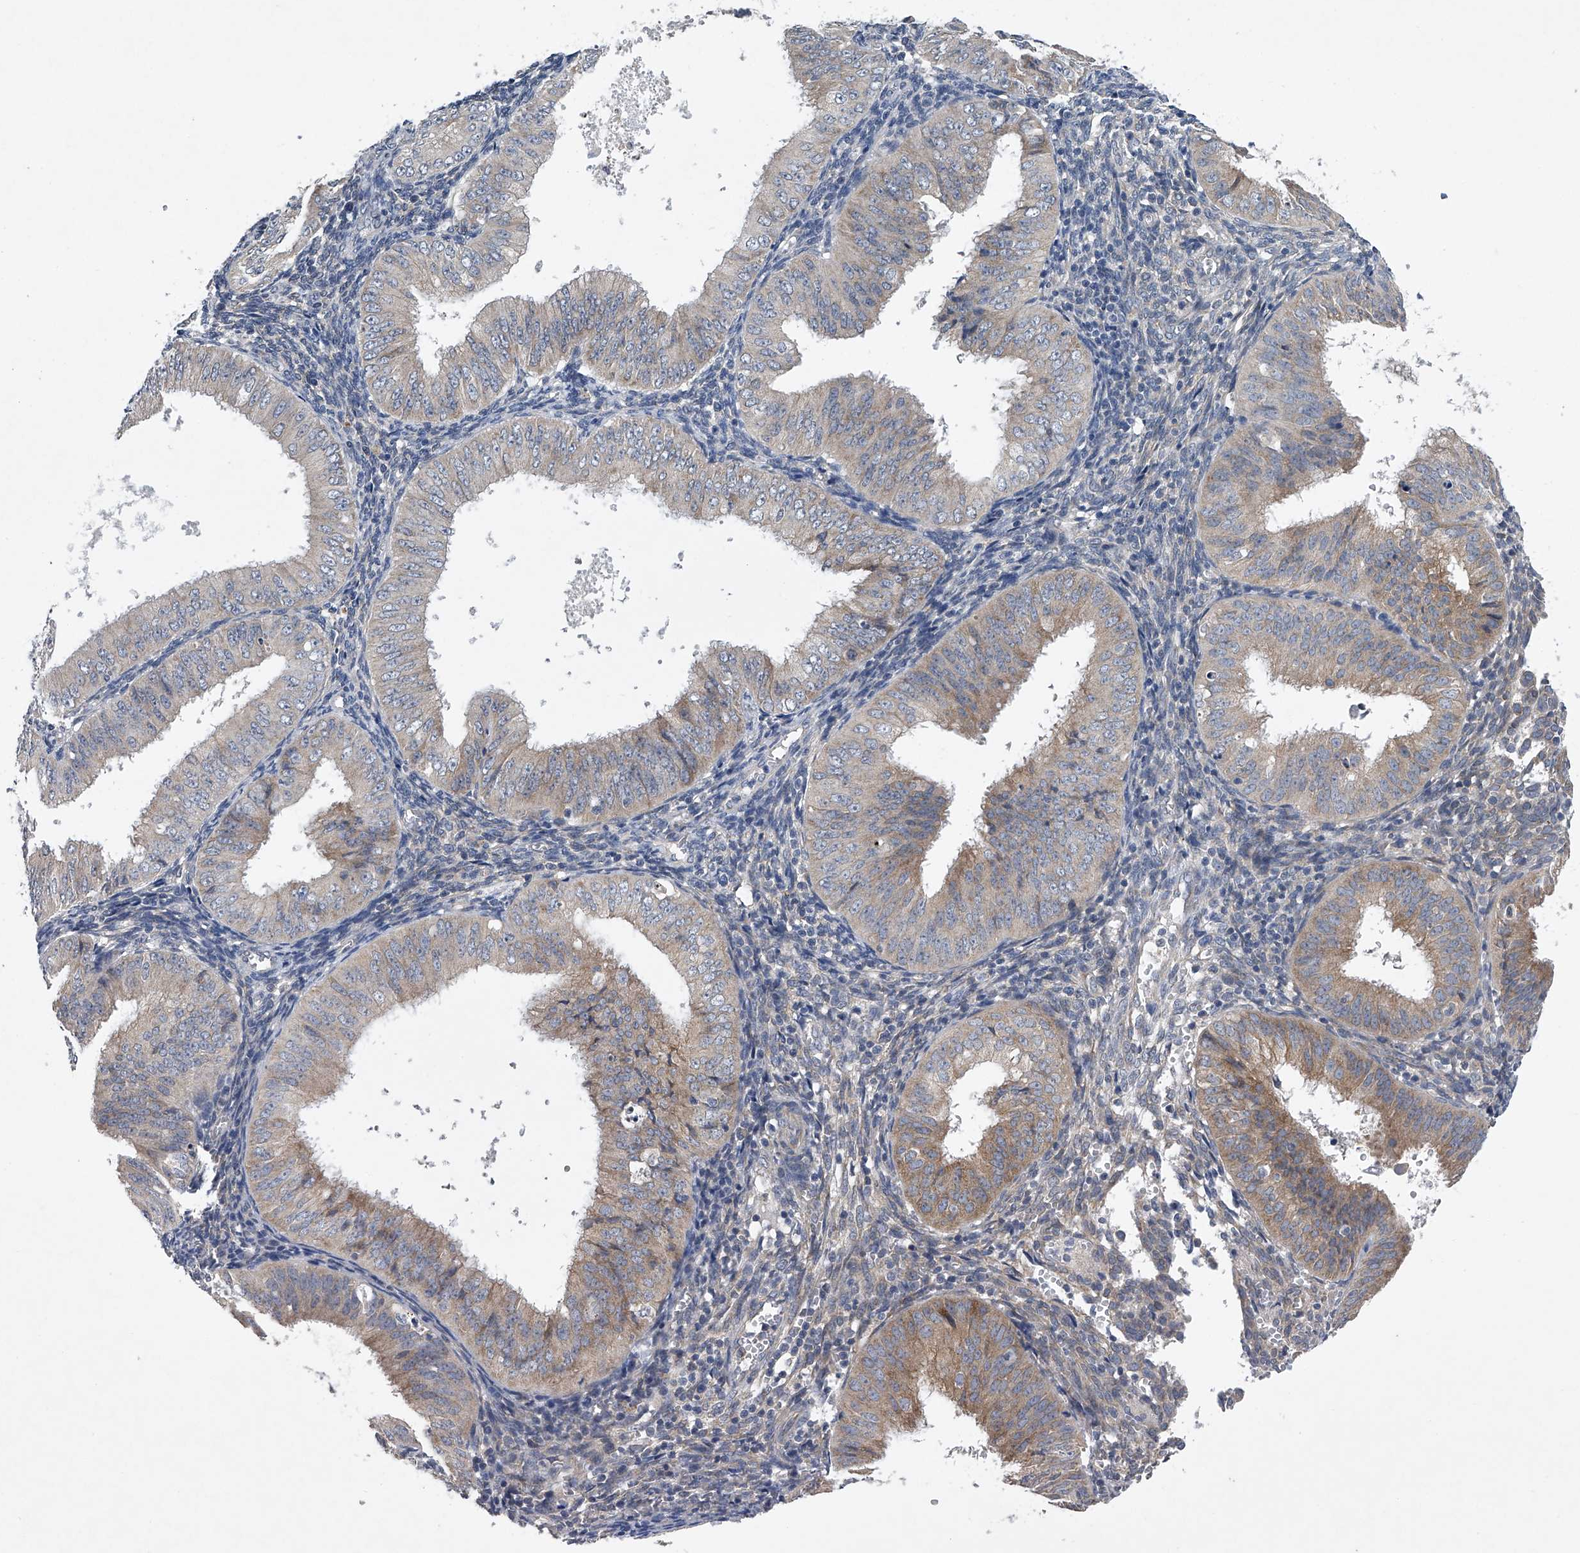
{"staining": {"intensity": "moderate", "quantity": "<25%", "location": "cytoplasmic/membranous"}, "tissue": "endometrial cancer", "cell_type": "Tumor cells", "image_type": "cancer", "snomed": [{"axis": "morphology", "description": "Normal tissue, NOS"}, {"axis": "morphology", "description": "Adenocarcinoma, NOS"}, {"axis": "topography", "description": "Endometrium"}], "caption": "Immunohistochemistry staining of endometrial cancer, which displays low levels of moderate cytoplasmic/membranous expression in approximately <25% of tumor cells indicating moderate cytoplasmic/membranous protein expression. The staining was performed using DAB (brown) for protein detection and nuclei were counterstained in hematoxylin (blue).", "gene": "RNF5", "patient": {"sex": "female", "age": 53}}